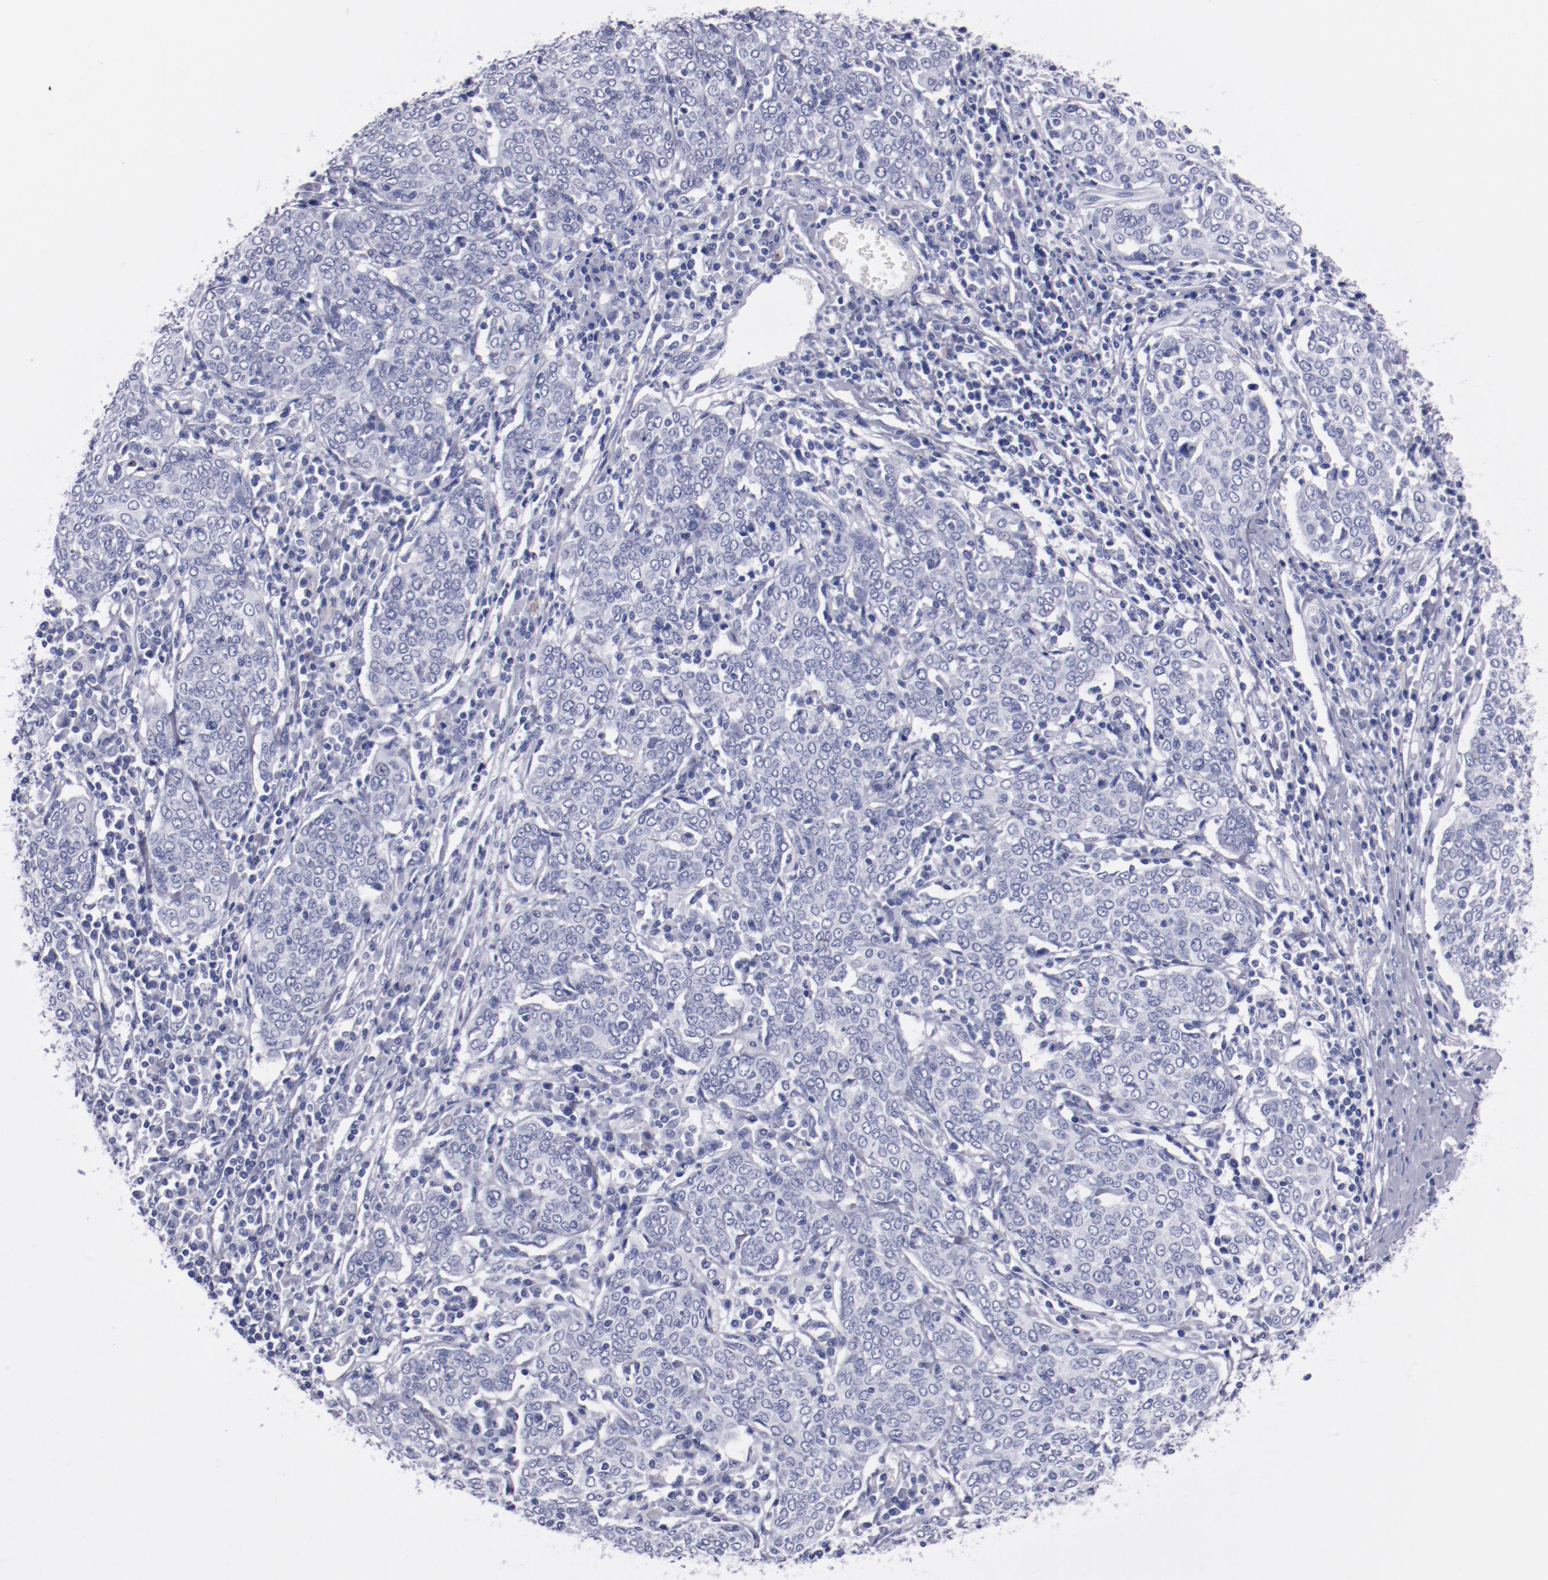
{"staining": {"intensity": "negative", "quantity": "none", "location": "none"}, "tissue": "cervical cancer", "cell_type": "Tumor cells", "image_type": "cancer", "snomed": [{"axis": "morphology", "description": "Squamous cell carcinoma, NOS"}, {"axis": "topography", "description": "Cervix"}], "caption": "Immunohistochemical staining of cervical cancer reveals no significant expression in tumor cells.", "gene": "HNF1B", "patient": {"sex": "female", "age": 40}}